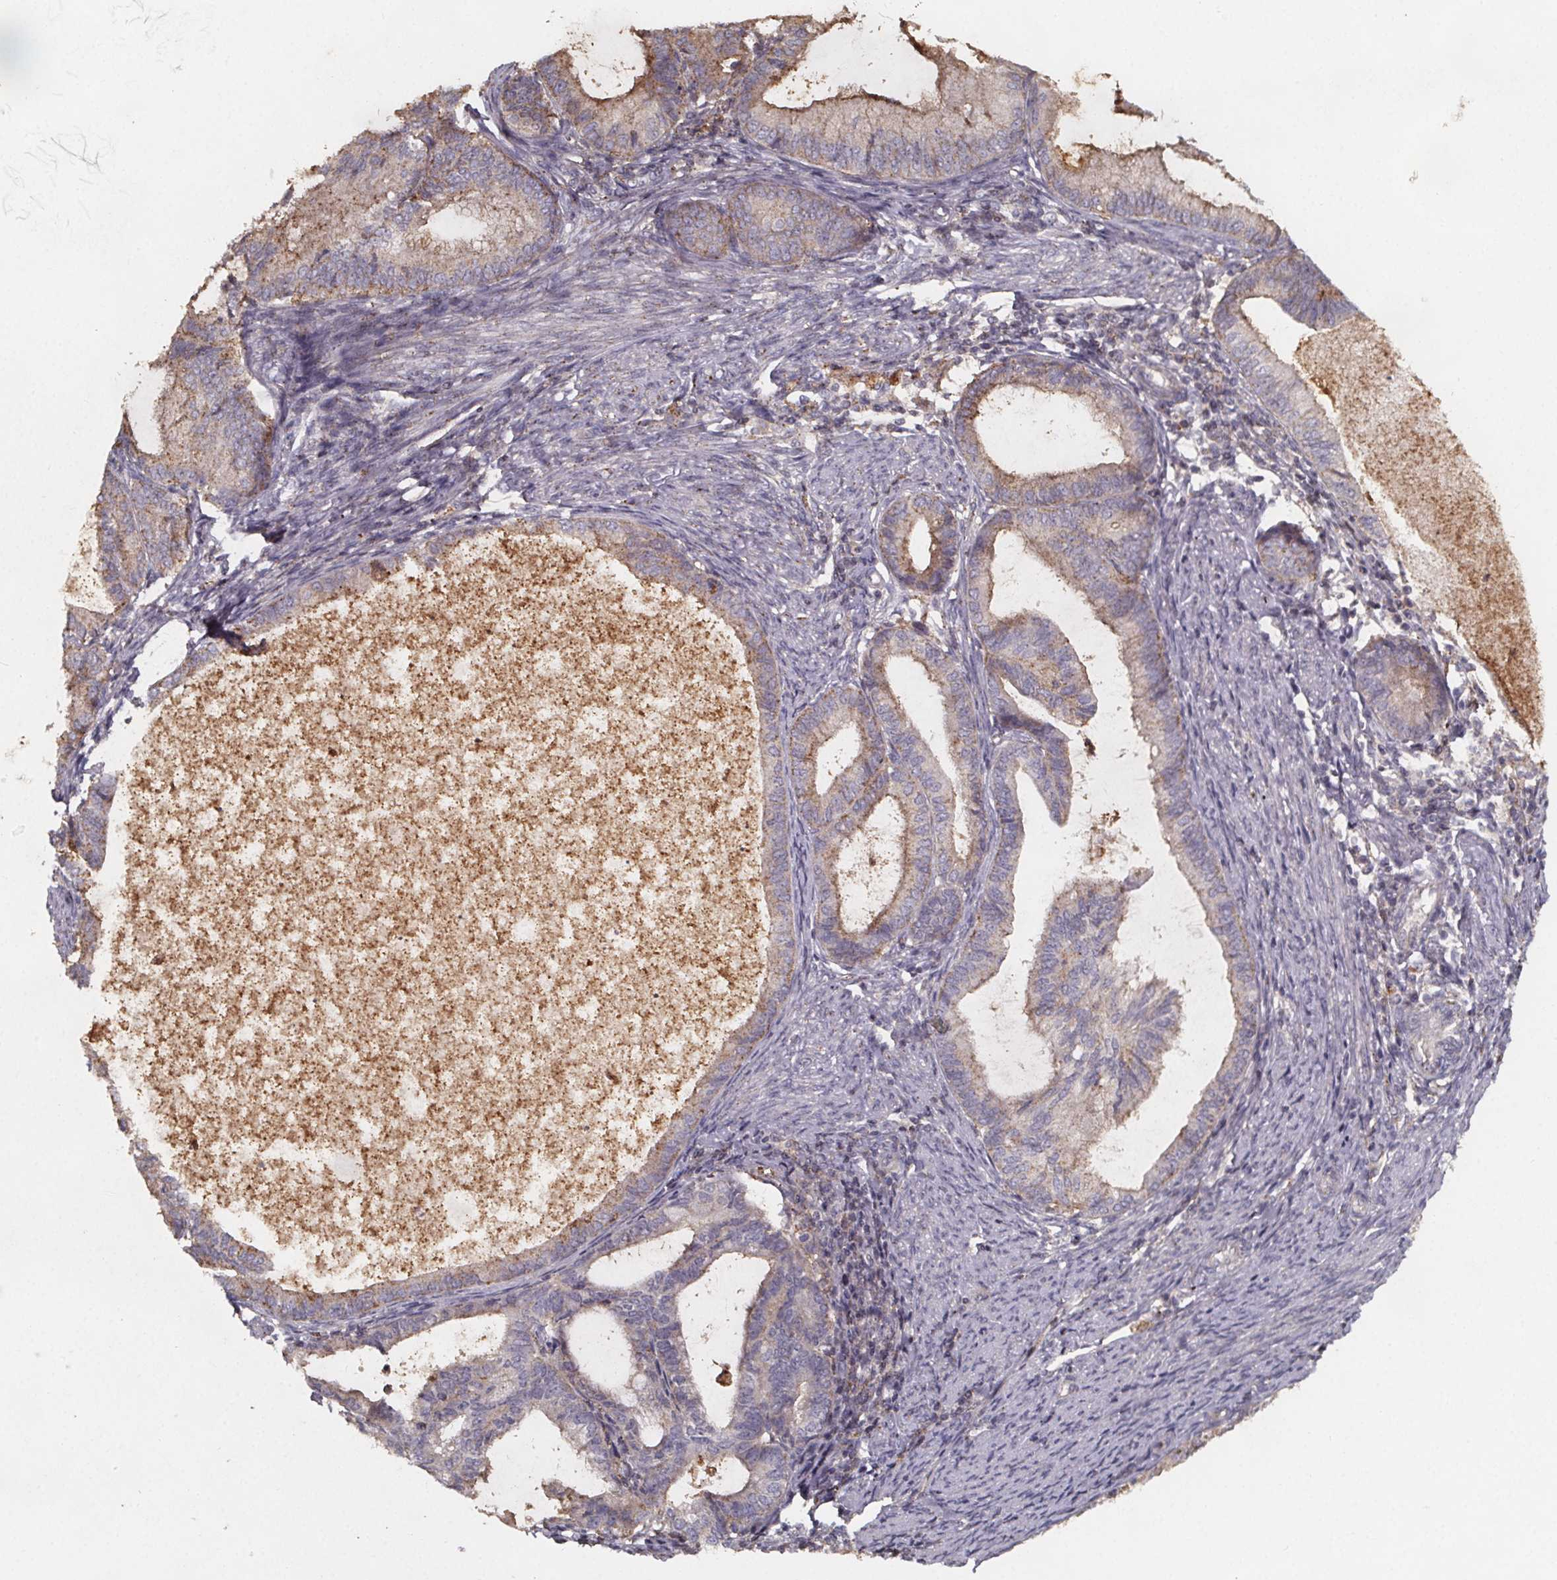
{"staining": {"intensity": "weak", "quantity": "25%-75%", "location": "cytoplasmic/membranous"}, "tissue": "endometrial cancer", "cell_type": "Tumor cells", "image_type": "cancer", "snomed": [{"axis": "morphology", "description": "Adenocarcinoma, NOS"}, {"axis": "topography", "description": "Endometrium"}], "caption": "Immunohistochemistry (IHC) of endometrial cancer displays low levels of weak cytoplasmic/membranous positivity in about 25%-75% of tumor cells.", "gene": "ZNF879", "patient": {"sex": "female", "age": 86}}